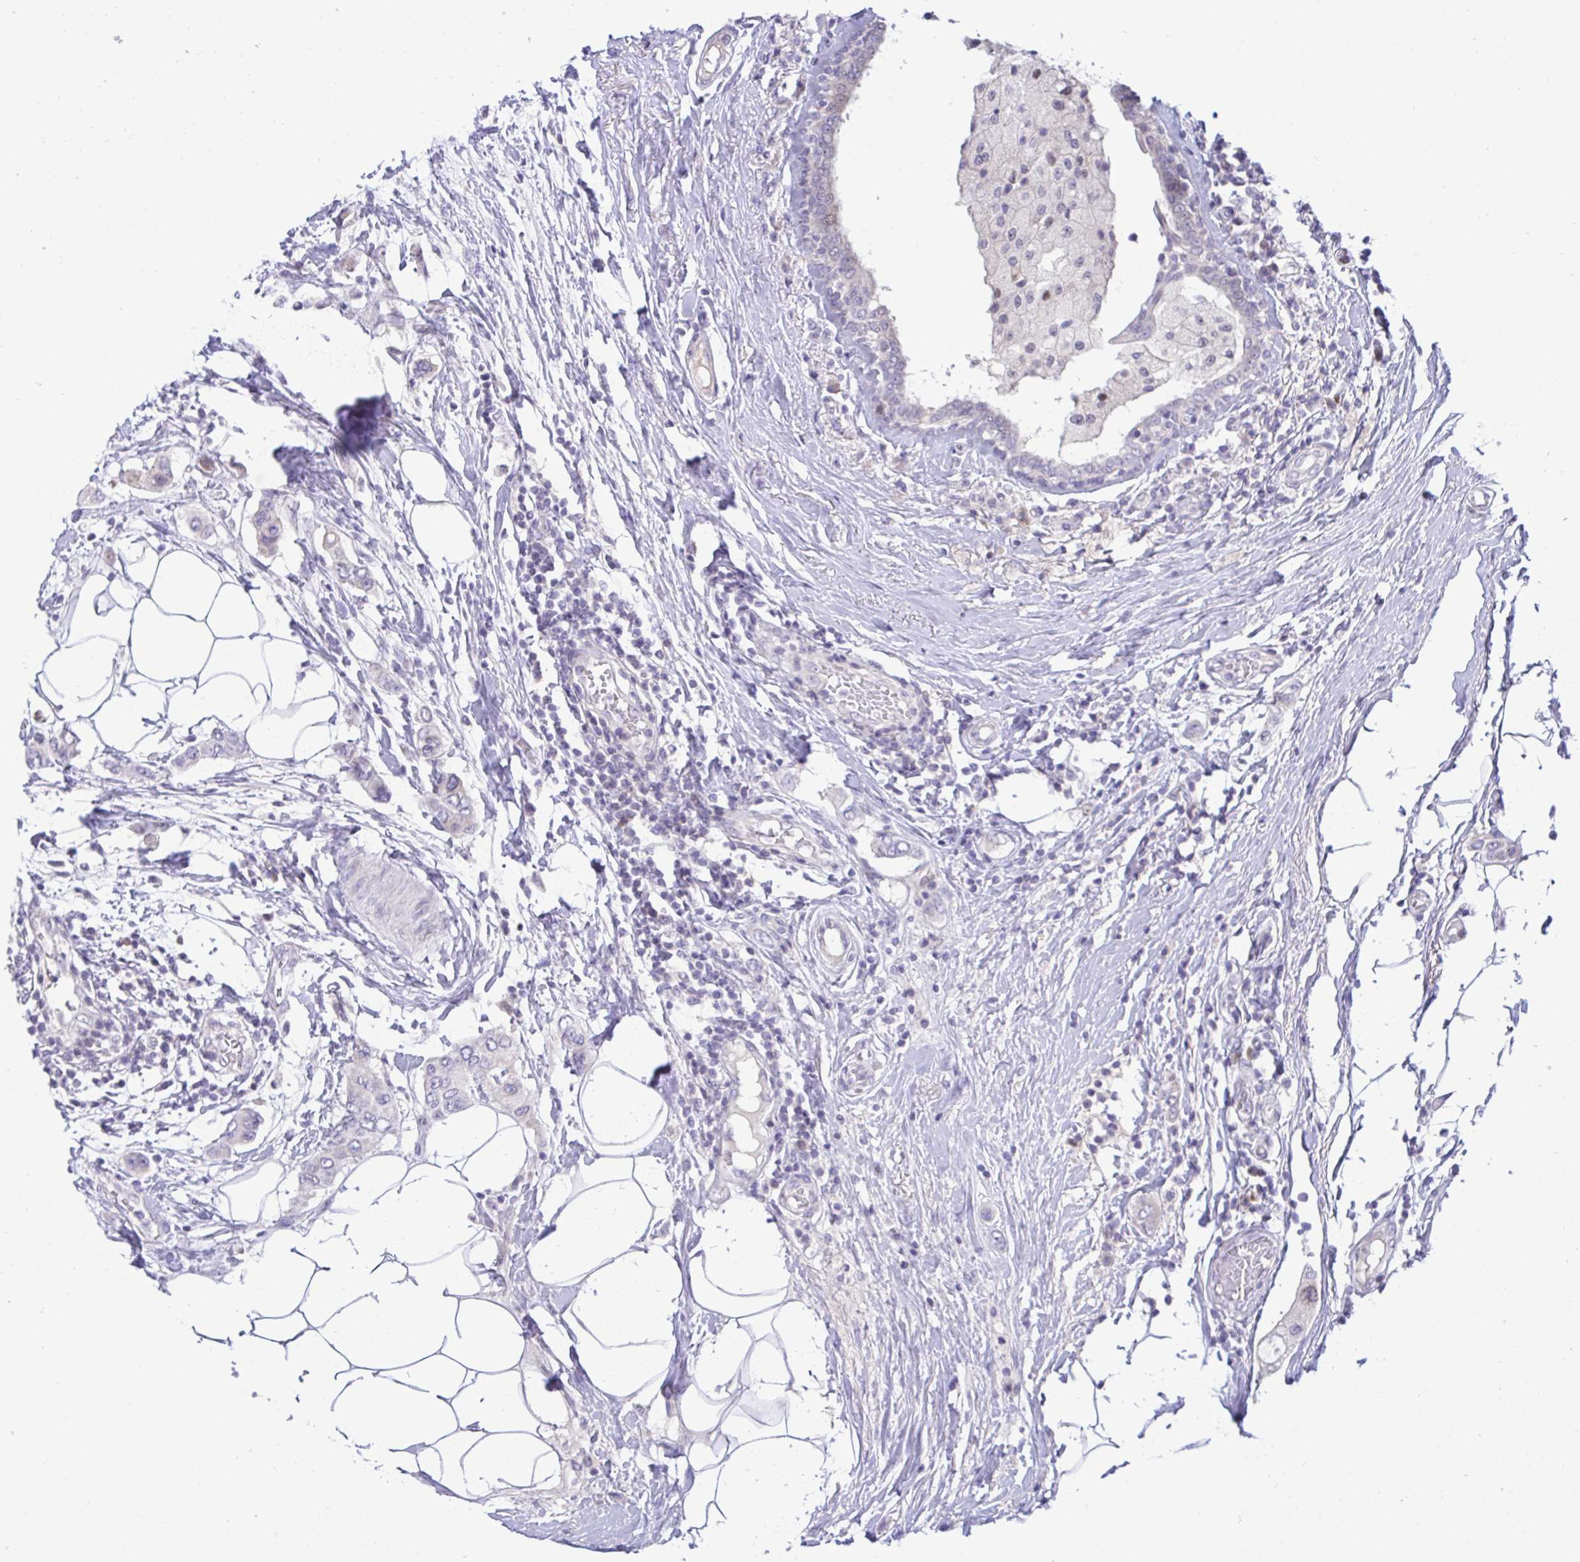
{"staining": {"intensity": "negative", "quantity": "none", "location": "none"}, "tissue": "breast cancer", "cell_type": "Tumor cells", "image_type": "cancer", "snomed": [{"axis": "morphology", "description": "Lobular carcinoma"}, {"axis": "topography", "description": "Breast"}], "caption": "Breast lobular carcinoma was stained to show a protein in brown. There is no significant staining in tumor cells.", "gene": "EPOP", "patient": {"sex": "female", "age": 51}}